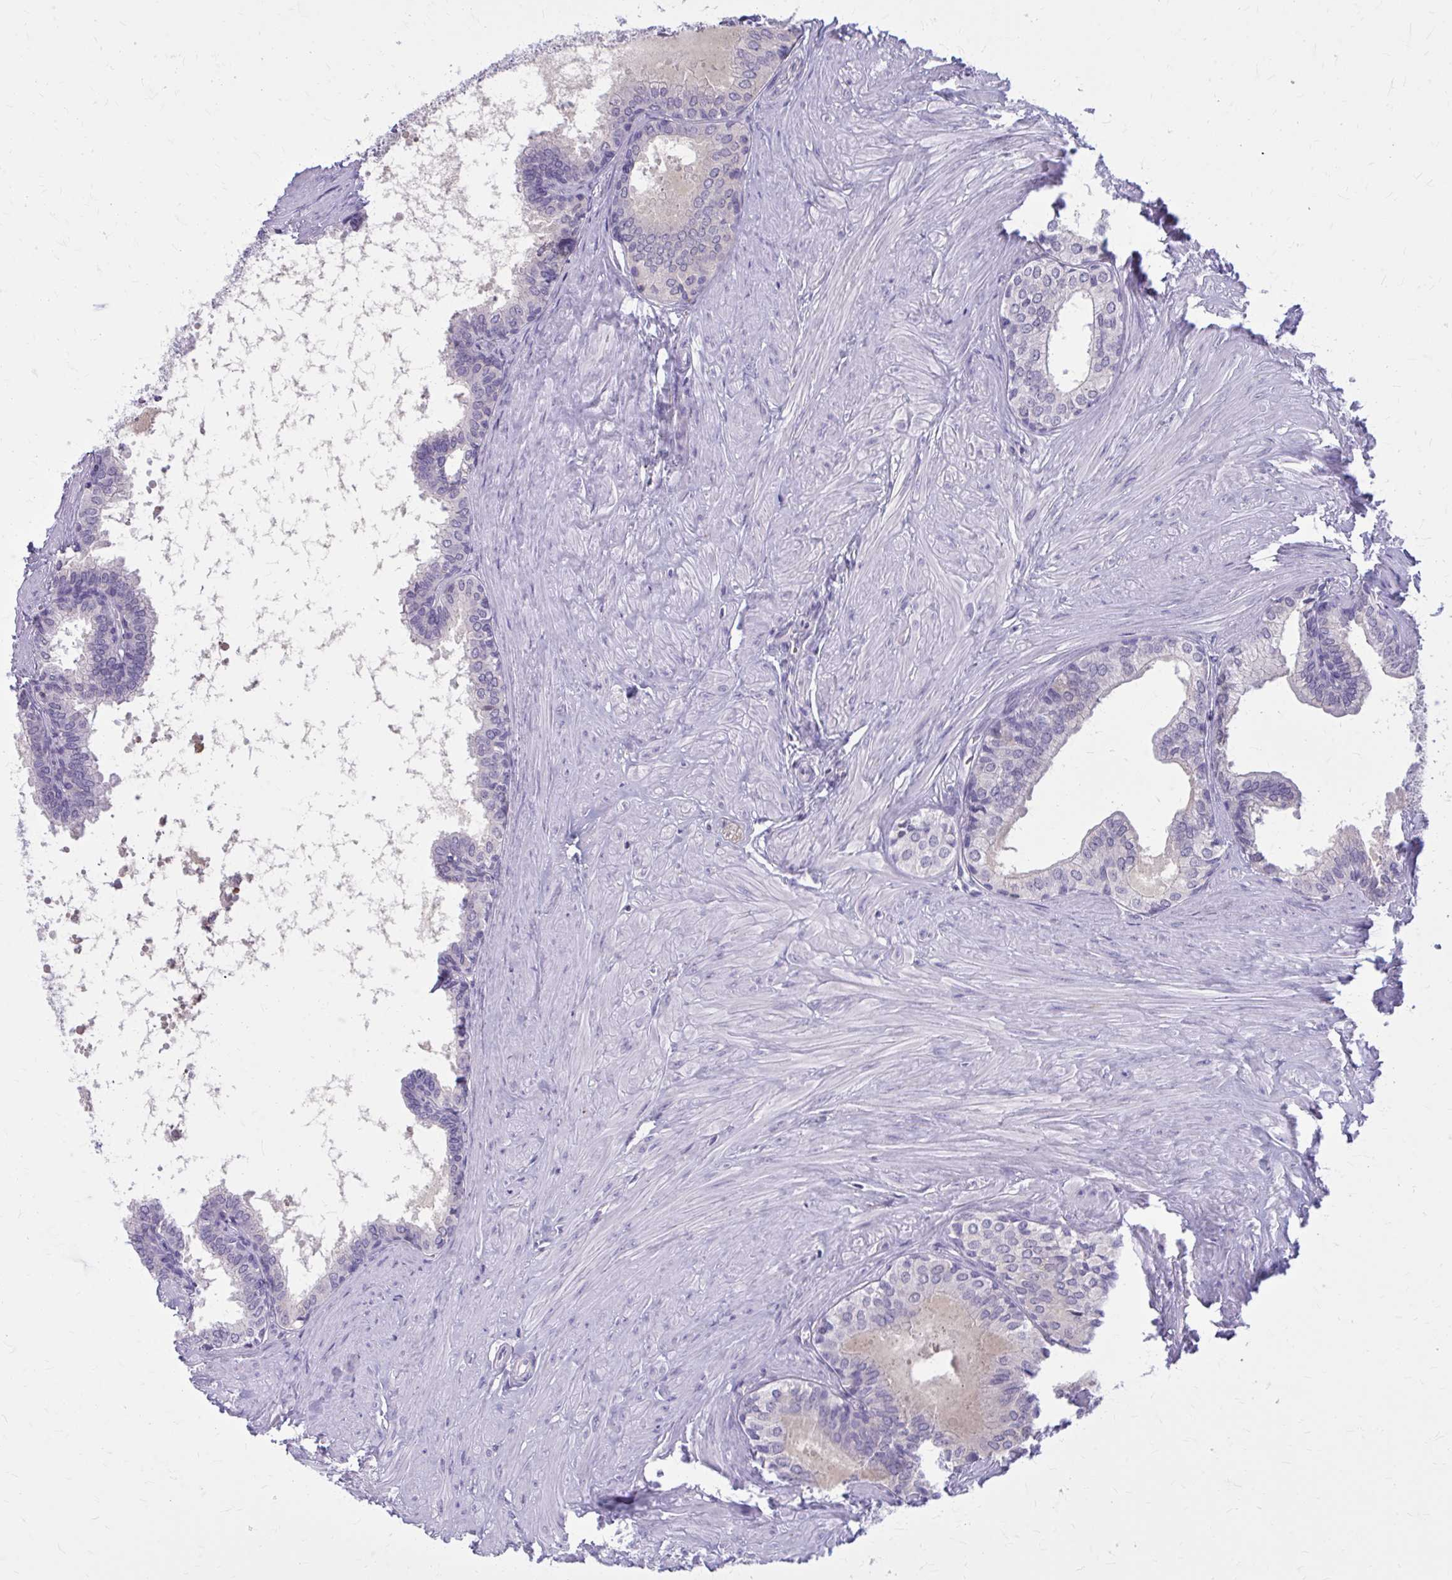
{"staining": {"intensity": "negative", "quantity": "none", "location": "none"}, "tissue": "prostate", "cell_type": "Glandular cells", "image_type": "normal", "snomed": [{"axis": "morphology", "description": "Normal tissue, NOS"}, {"axis": "topography", "description": "Prostate"}, {"axis": "topography", "description": "Peripheral nerve tissue"}], "caption": "Normal prostate was stained to show a protein in brown. There is no significant expression in glandular cells.", "gene": "OR4A47", "patient": {"sex": "male", "age": 55}}